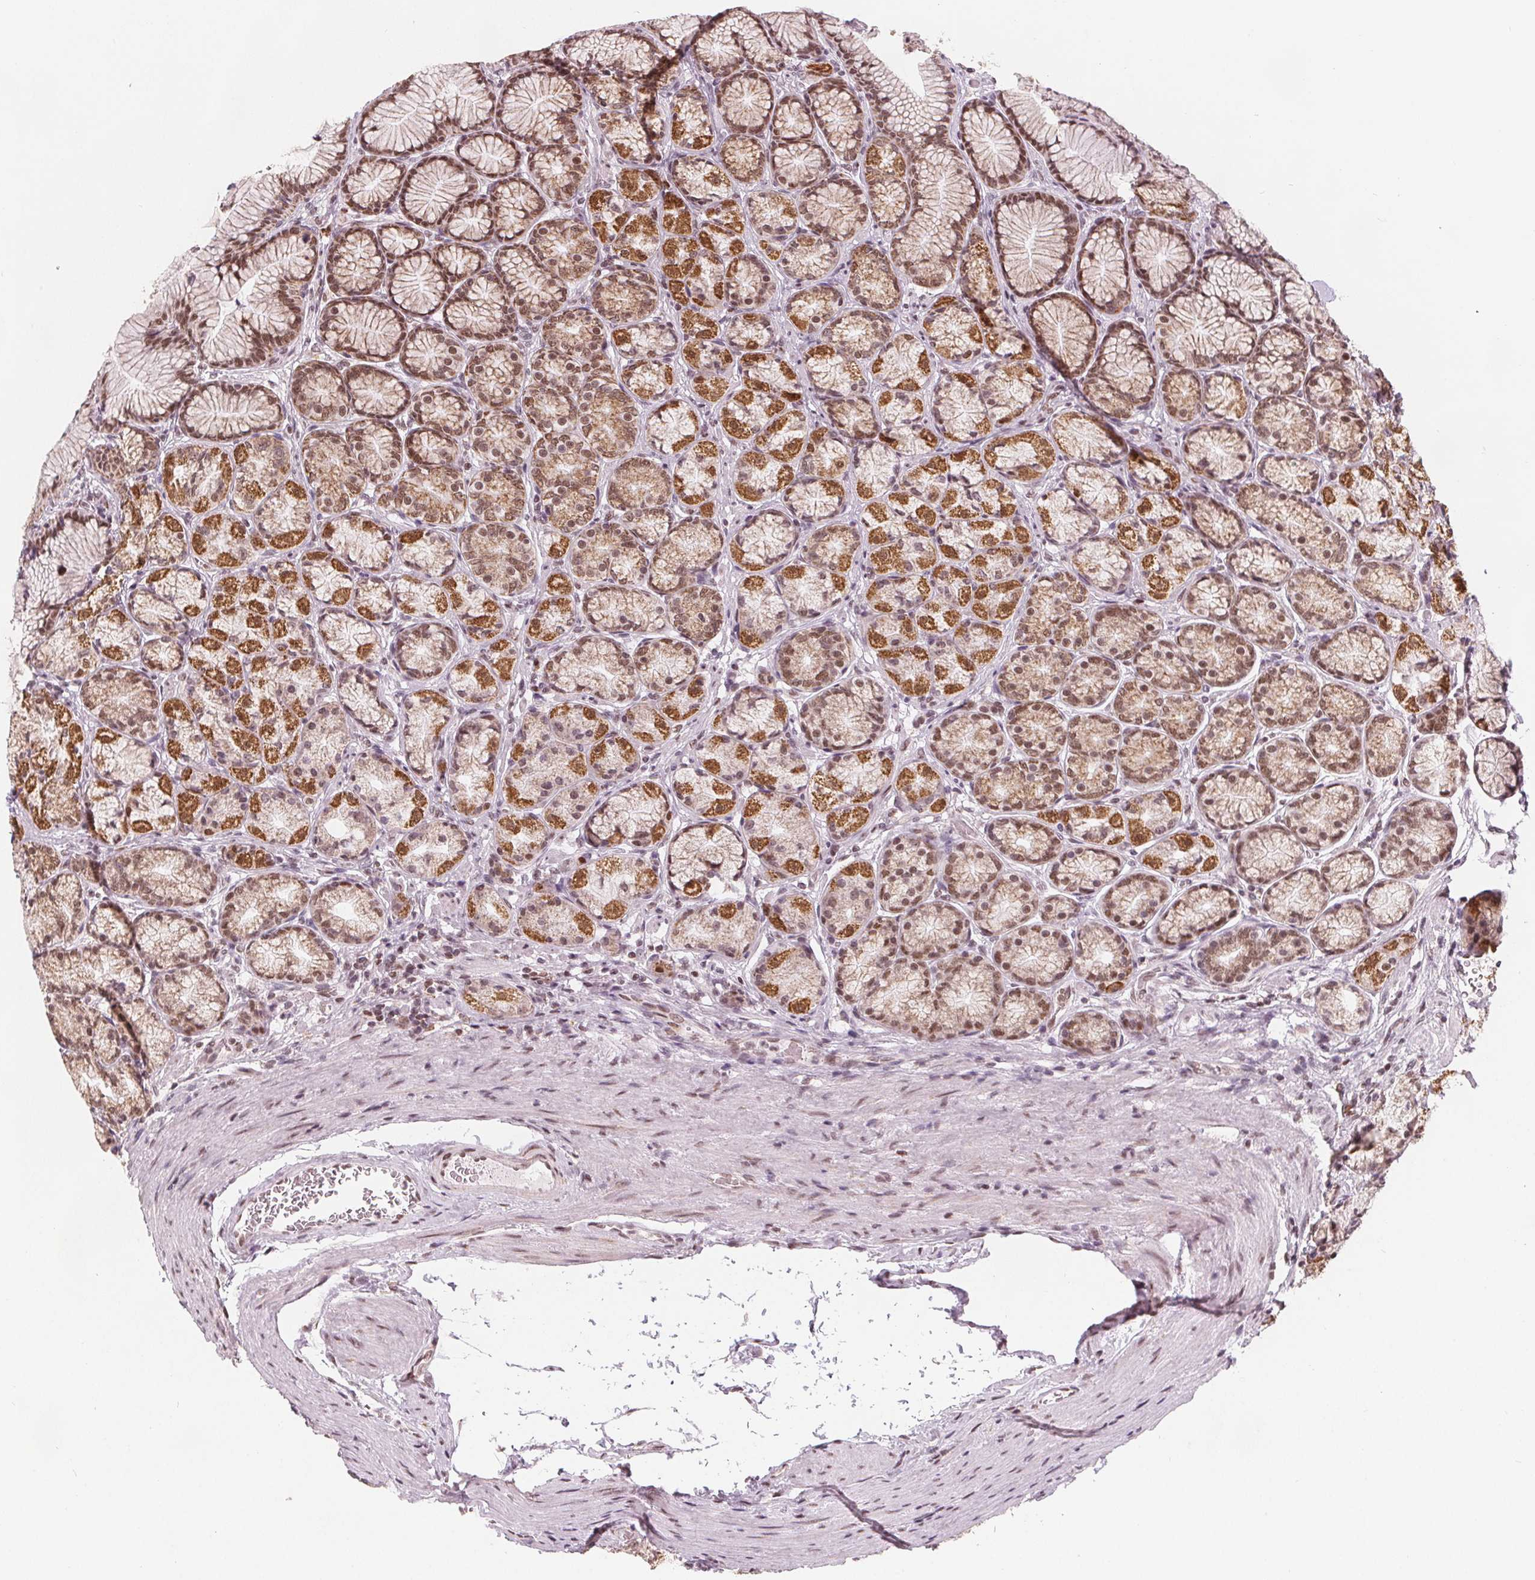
{"staining": {"intensity": "moderate", "quantity": ">75%", "location": "cytoplasmic/membranous,nuclear"}, "tissue": "stomach", "cell_type": "Glandular cells", "image_type": "normal", "snomed": [{"axis": "morphology", "description": "Normal tissue, NOS"}, {"axis": "morphology", "description": "Adenocarcinoma, NOS"}, {"axis": "morphology", "description": "Adenocarcinoma, High grade"}, {"axis": "topography", "description": "Stomach, upper"}, {"axis": "topography", "description": "Stomach"}], "caption": "Normal stomach exhibits moderate cytoplasmic/membranous,nuclear staining in approximately >75% of glandular cells, visualized by immunohistochemistry.", "gene": "DPM2", "patient": {"sex": "female", "age": 65}}